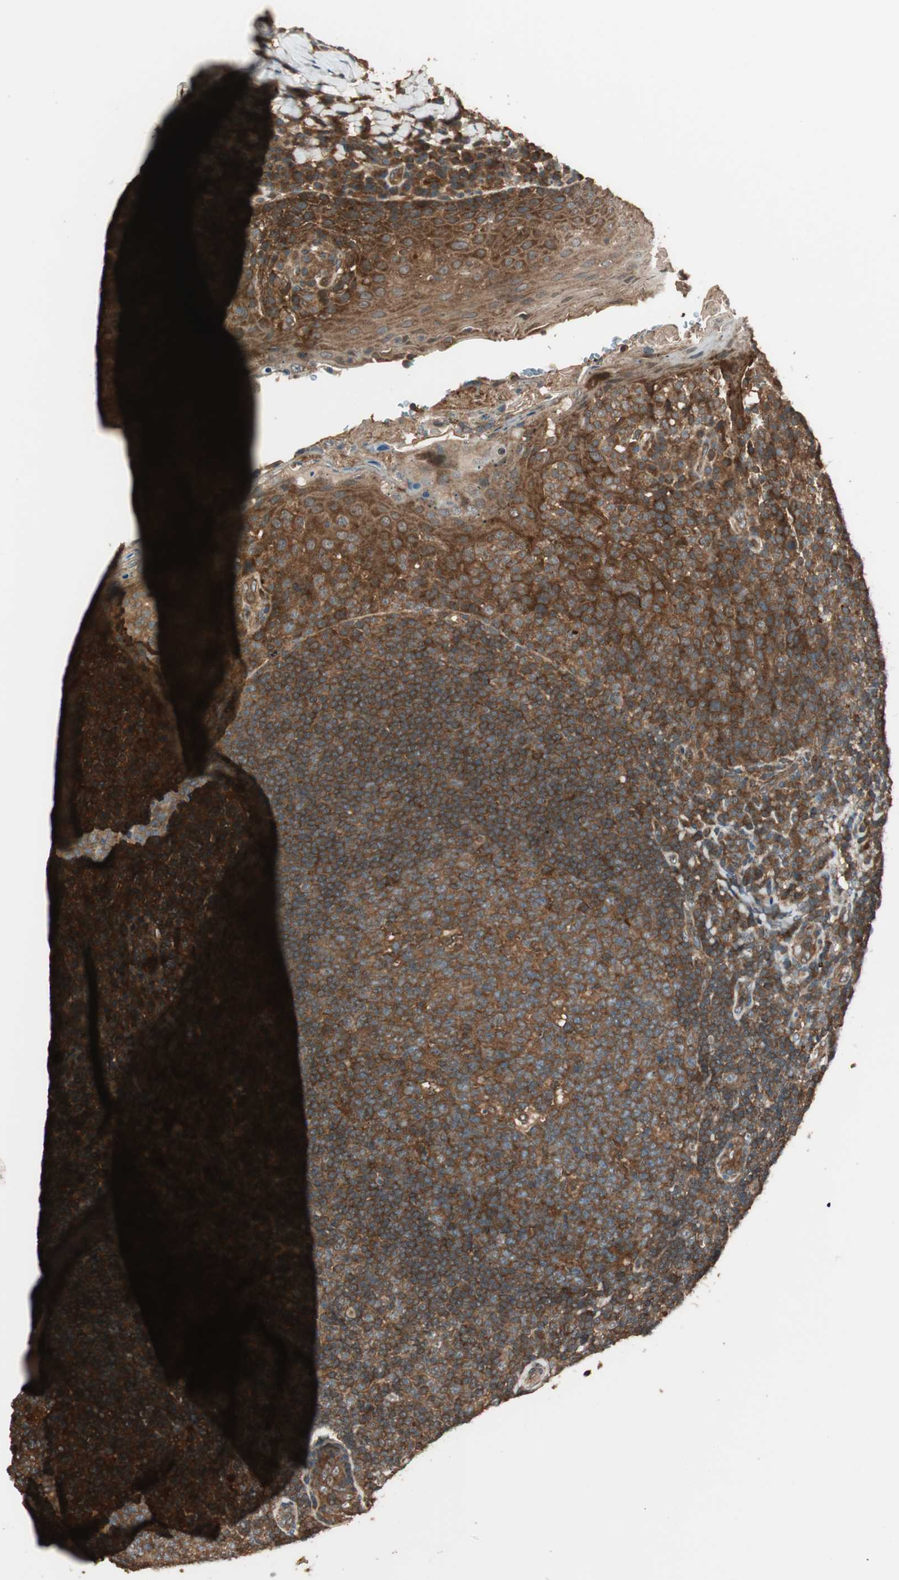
{"staining": {"intensity": "strong", "quantity": ">75%", "location": "cytoplasmic/membranous"}, "tissue": "tonsil", "cell_type": "Germinal center cells", "image_type": "normal", "snomed": [{"axis": "morphology", "description": "Normal tissue, NOS"}, {"axis": "topography", "description": "Tonsil"}], "caption": "The photomicrograph exhibits staining of unremarkable tonsil, revealing strong cytoplasmic/membranous protein positivity (brown color) within germinal center cells. The staining was performed using DAB (3,3'-diaminobenzidine) to visualize the protein expression in brown, while the nuclei were stained in blue with hematoxylin (Magnification: 20x).", "gene": "CNOT4", "patient": {"sex": "male", "age": 17}}